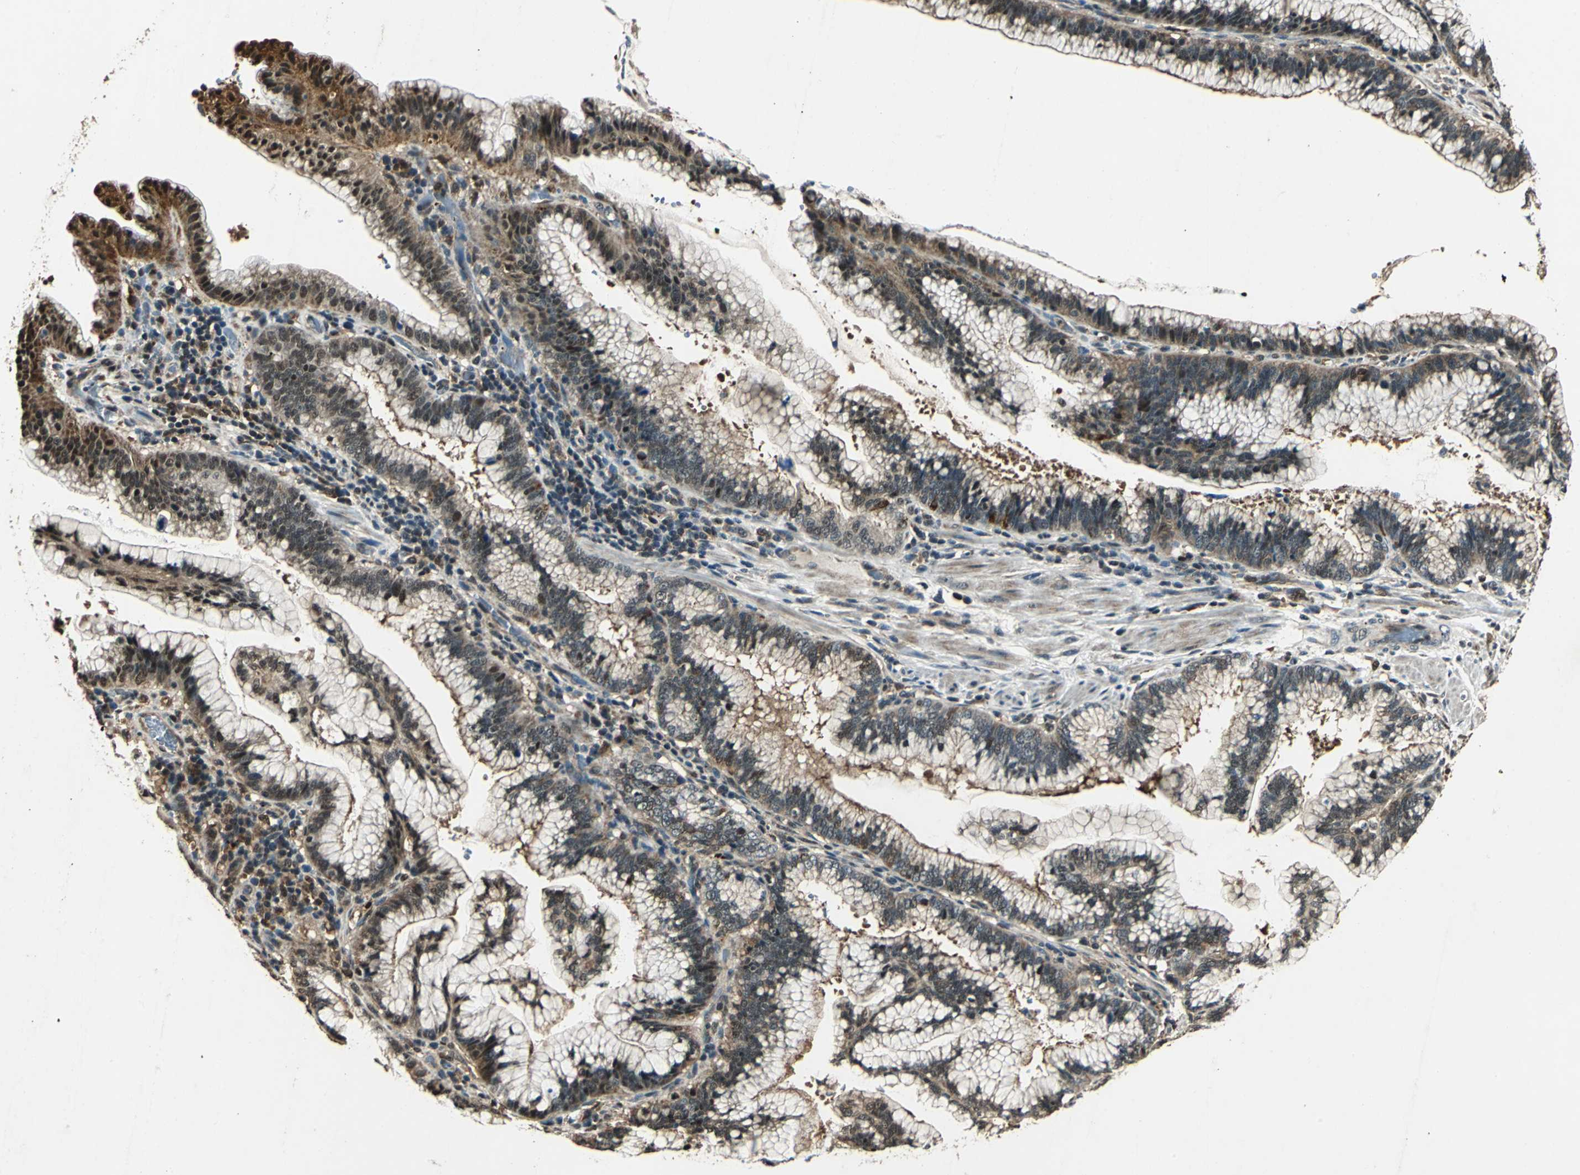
{"staining": {"intensity": "moderate", "quantity": ">75%", "location": "cytoplasmic/membranous,nuclear"}, "tissue": "pancreatic cancer", "cell_type": "Tumor cells", "image_type": "cancer", "snomed": [{"axis": "morphology", "description": "Adenocarcinoma, NOS"}, {"axis": "topography", "description": "Pancreas"}], "caption": "Immunohistochemical staining of pancreatic adenocarcinoma reveals medium levels of moderate cytoplasmic/membranous and nuclear protein staining in about >75% of tumor cells. Ihc stains the protein in brown and the nuclei are stained blue.", "gene": "PPP1R13L", "patient": {"sex": "female", "age": 64}}